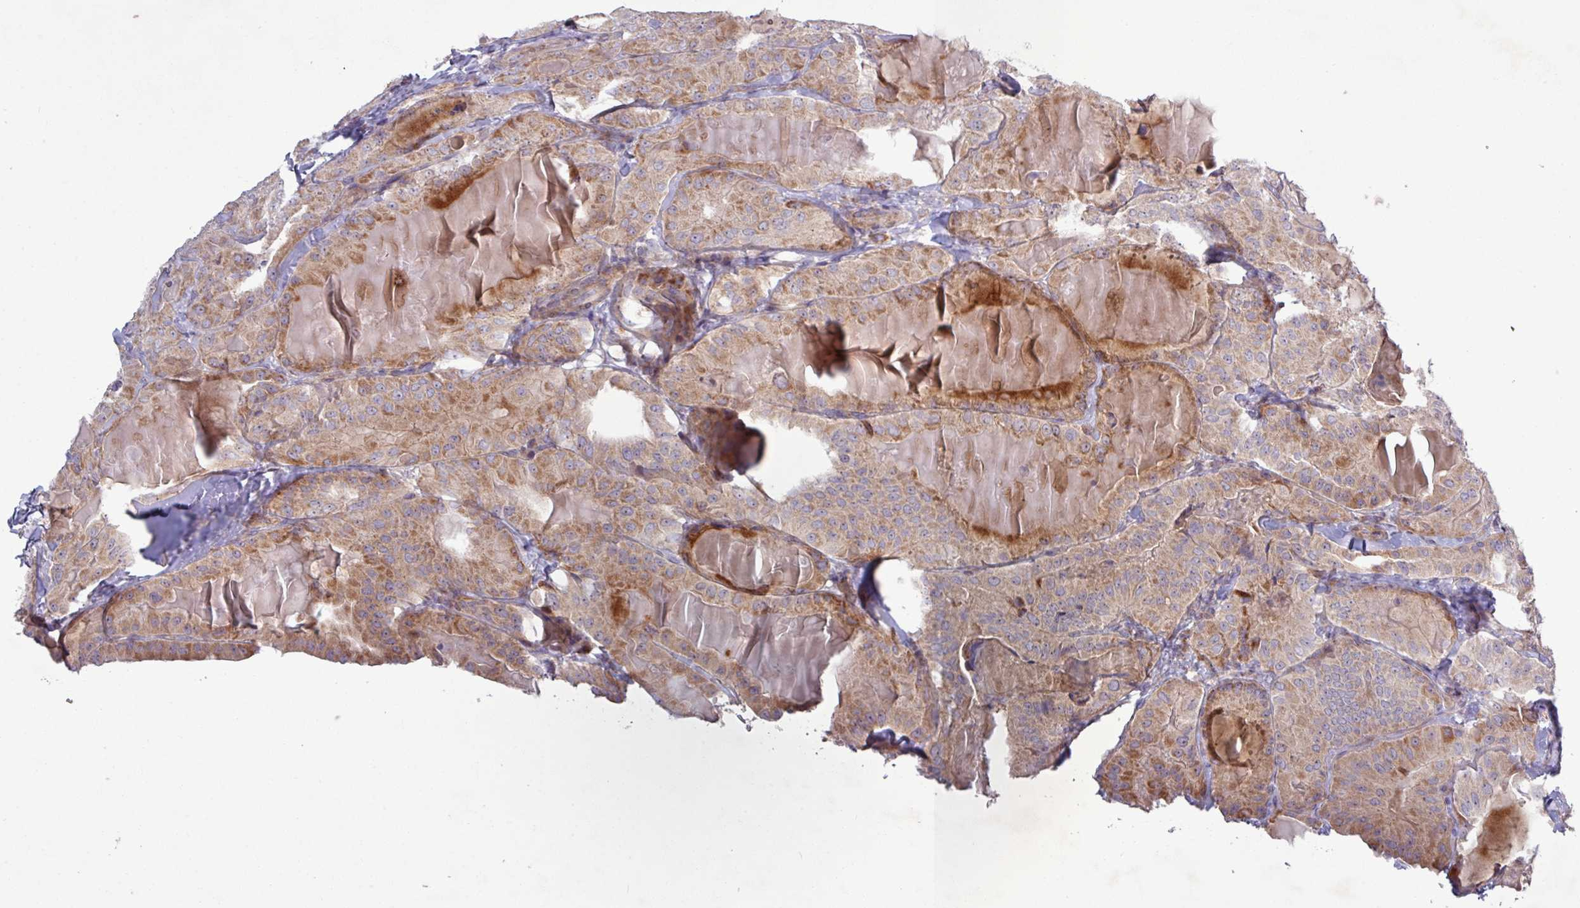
{"staining": {"intensity": "moderate", "quantity": ">75%", "location": "cytoplasmic/membranous"}, "tissue": "thyroid cancer", "cell_type": "Tumor cells", "image_type": "cancer", "snomed": [{"axis": "morphology", "description": "Papillary adenocarcinoma, NOS"}, {"axis": "topography", "description": "Thyroid gland"}], "caption": "The histopathology image exhibits staining of thyroid cancer (papillary adenocarcinoma), revealing moderate cytoplasmic/membranous protein expression (brown color) within tumor cells.", "gene": "TNFSF12", "patient": {"sex": "female", "age": 68}}